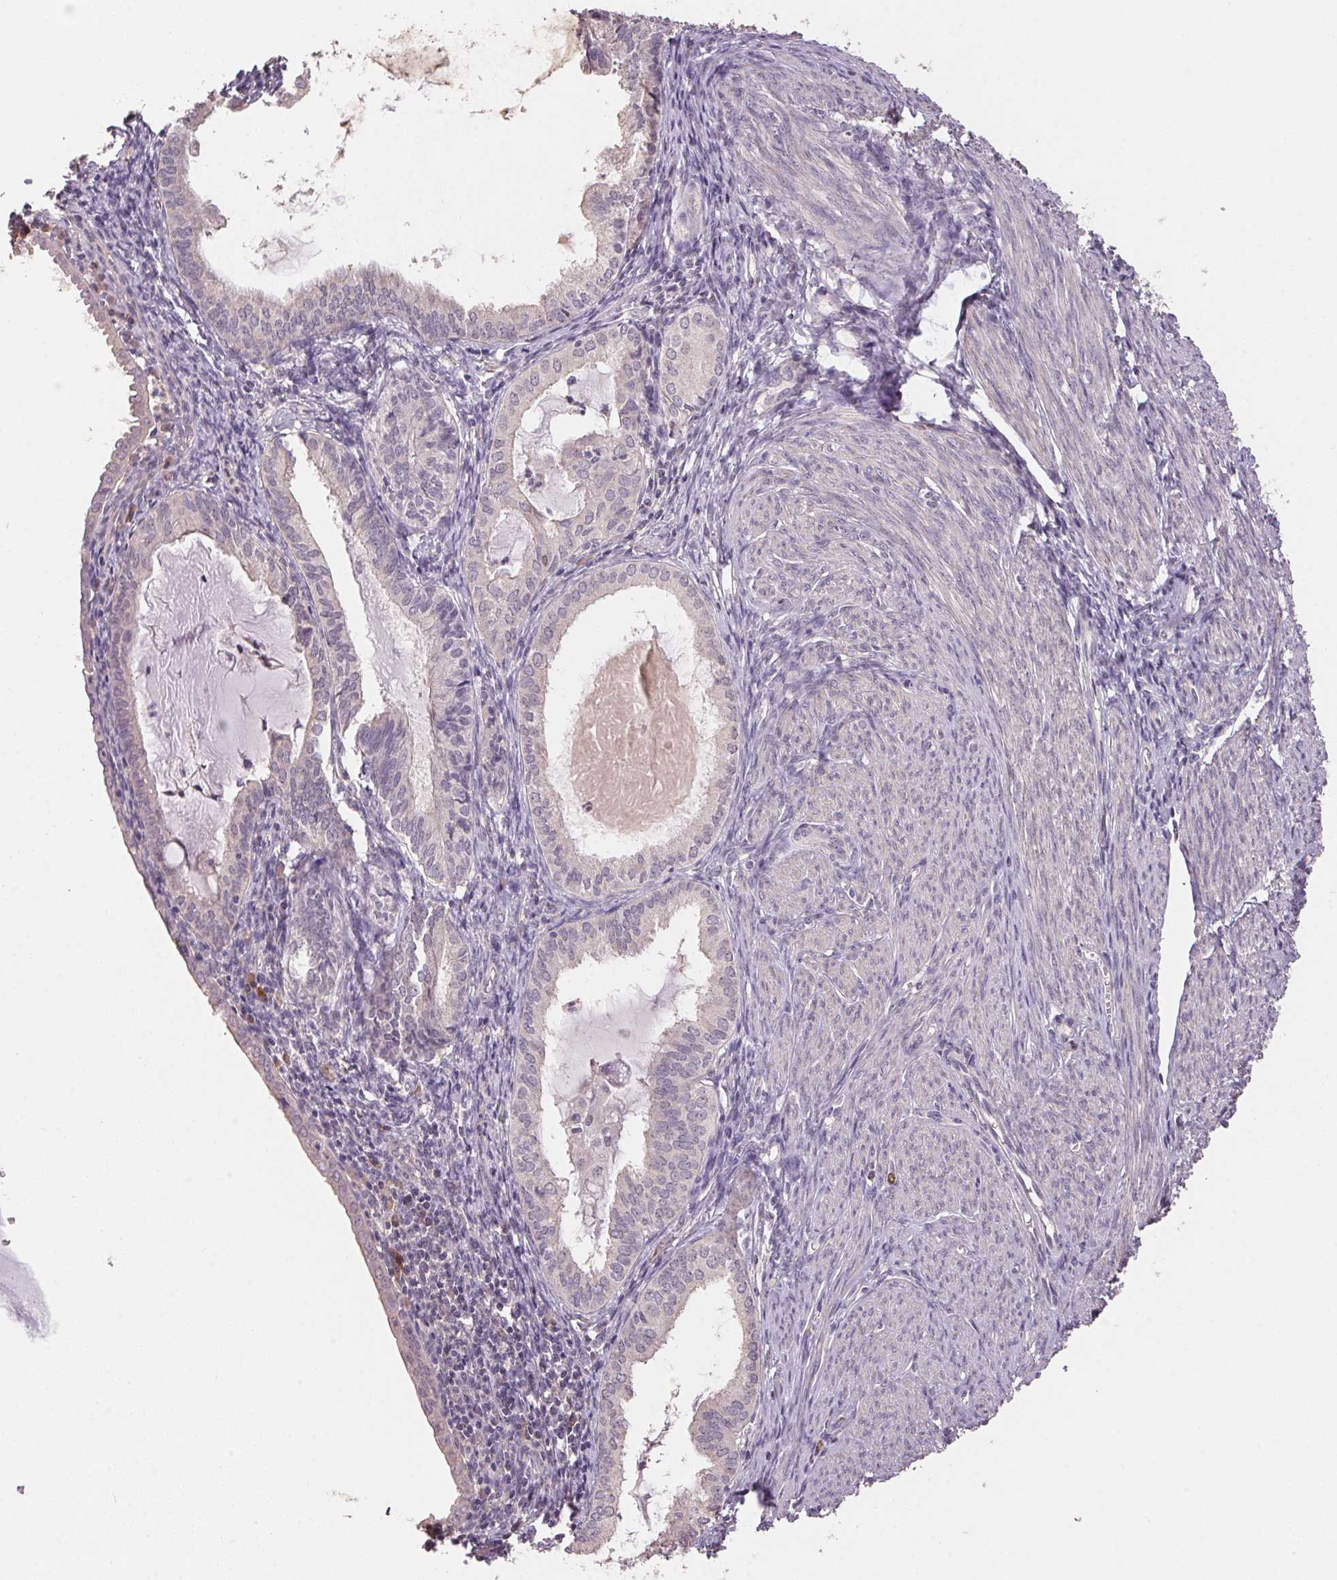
{"staining": {"intensity": "negative", "quantity": "none", "location": "none"}, "tissue": "endometrial cancer", "cell_type": "Tumor cells", "image_type": "cancer", "snomed": [{"axis": "morphology", "description": "Carcinoma, NOS"}, {"axis": "topography", "description": "Endometrium"}], "caption": "Immunohistochemistry histopathology image of neoplastic tissue: carcinoma (endometrial) stained with DAB reveals no significant protein staining in tumor cells.", "gene": "CENPF", "patient": {"sex": "female", "age": 62}}